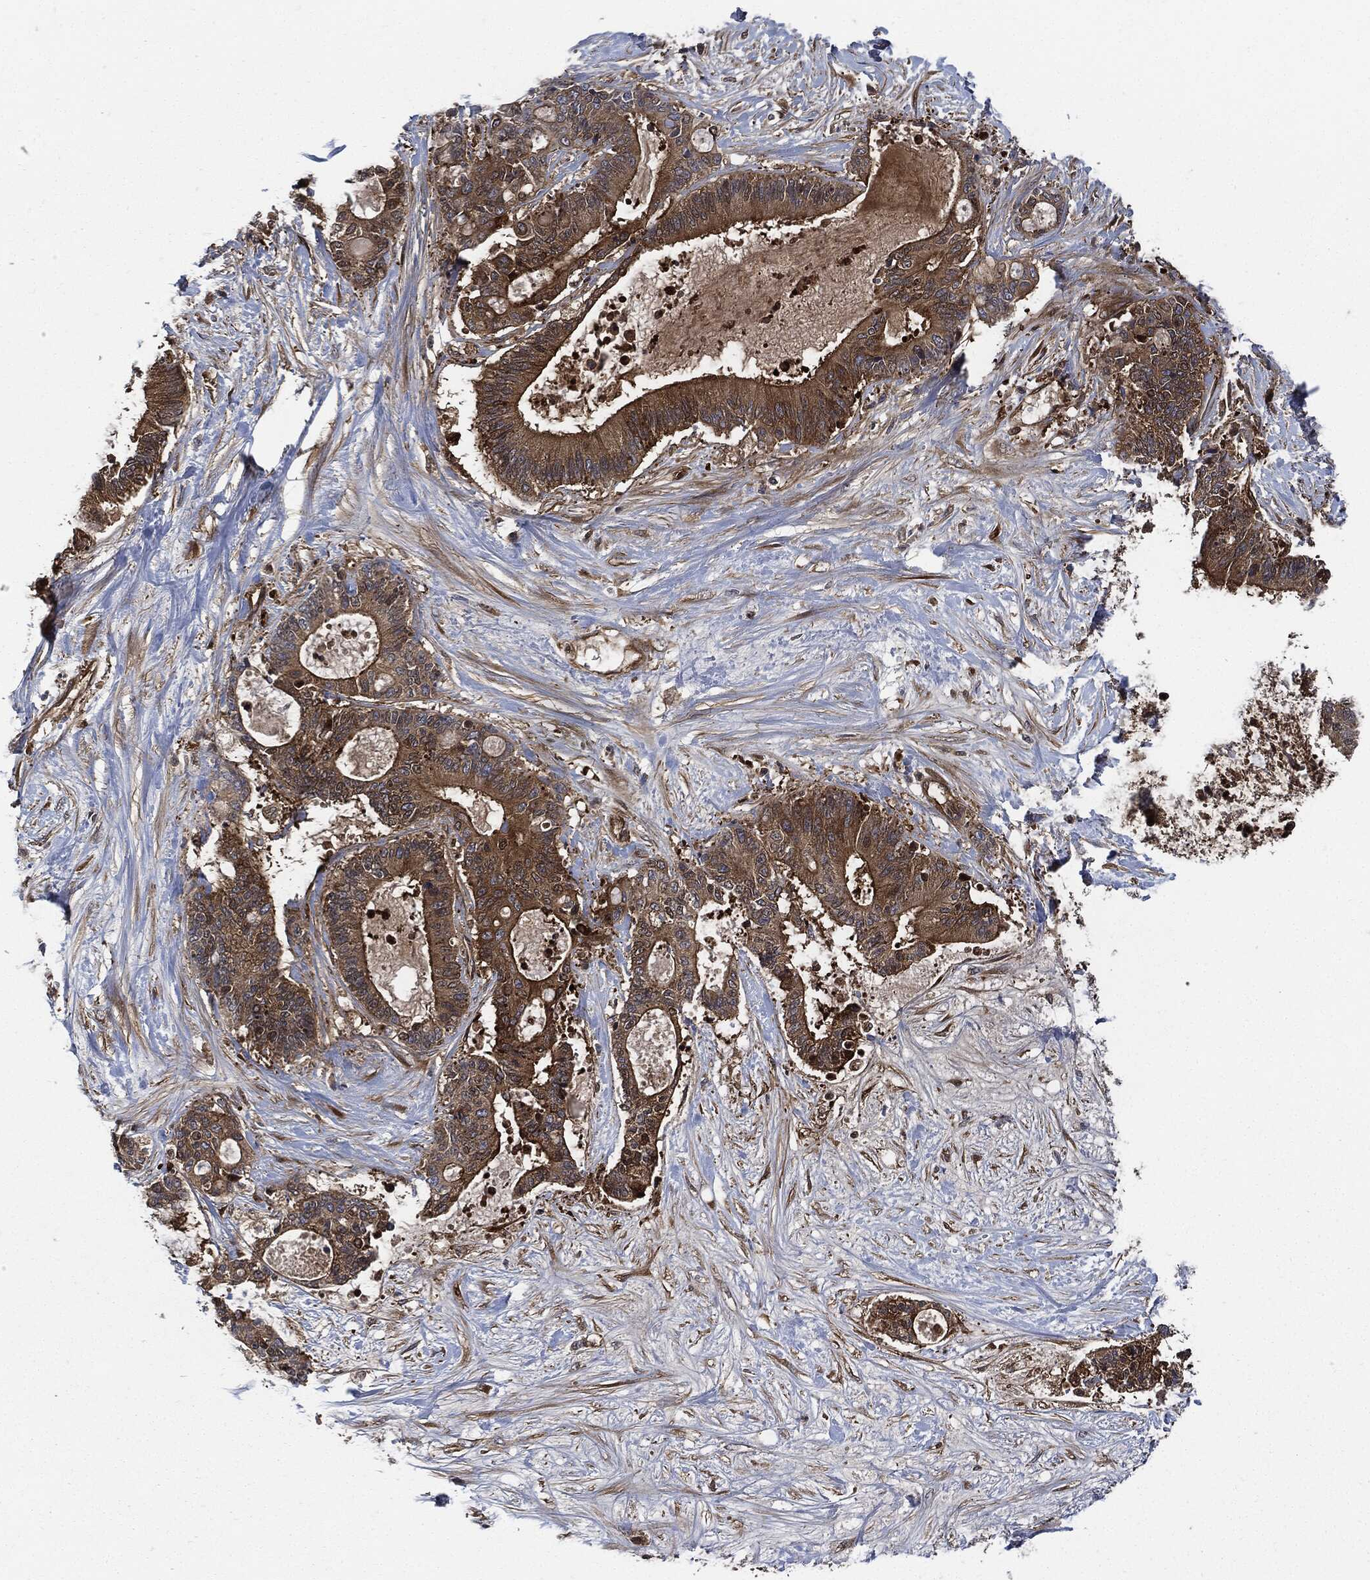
{"staining": {"intensity": "strong", "quantity": ">75%", "location": "cytoplasmic/membranous"}, "tissue": "liver cancer", "cell_type": "Tumor cells", "image_type": "cancer", "snomed": [{"axis": "morphology", "description": "Cholangiocarcinoma"}, {"axis": "topography", "description": "Liver"}], "caption": "Immunohistochemical staining of human liver cancer (cholangiocarcinoma) exhibits strong cytoplasmic/membranous protein expression in approximately >75% of tumor cells.", "gene": "XPNPEP1", "patient": {"sex": "female", "age": 73}}